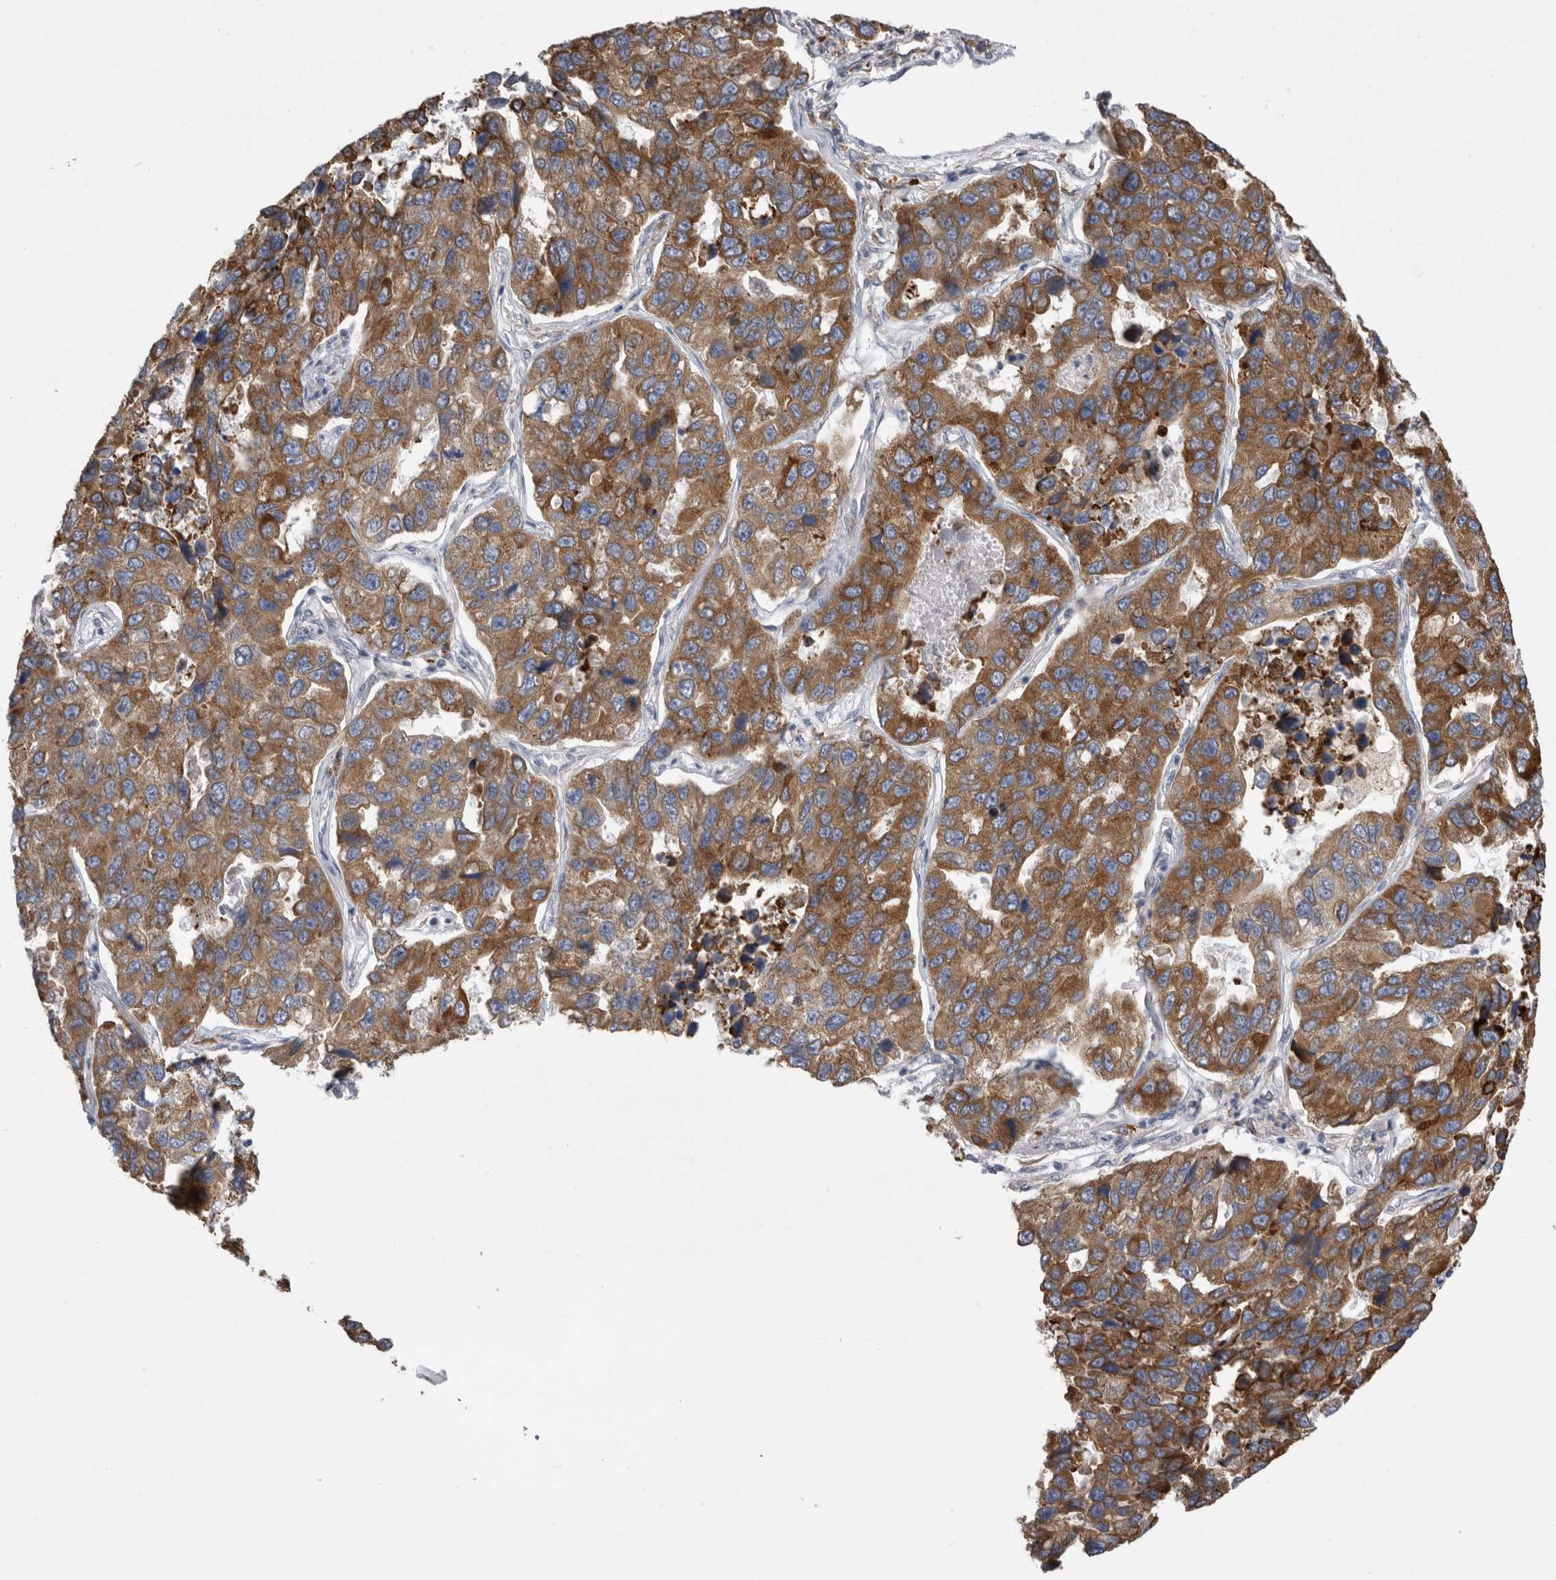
{"staining": {"intensity": "moderate", "quantity": ">75%", "location": "cytoplasmic/membranous"}, "tissue": "lung cancer", "cell_type": "Tumor cells", "image_type": "cancer", "snomed": [{"axis": "morphology", "description": "Adenocarcinoma, NOS"}, {"axis": "topography", "description": "Lung"}], "caption": "Immunohistochemistry (IHC) of lung cancer displays medium levels of moderate cytoplasmic/membranous staining in about >75% of tumor cells.", "gene": "ZNF341", "patient": {"sex": "male", "age": 64}}